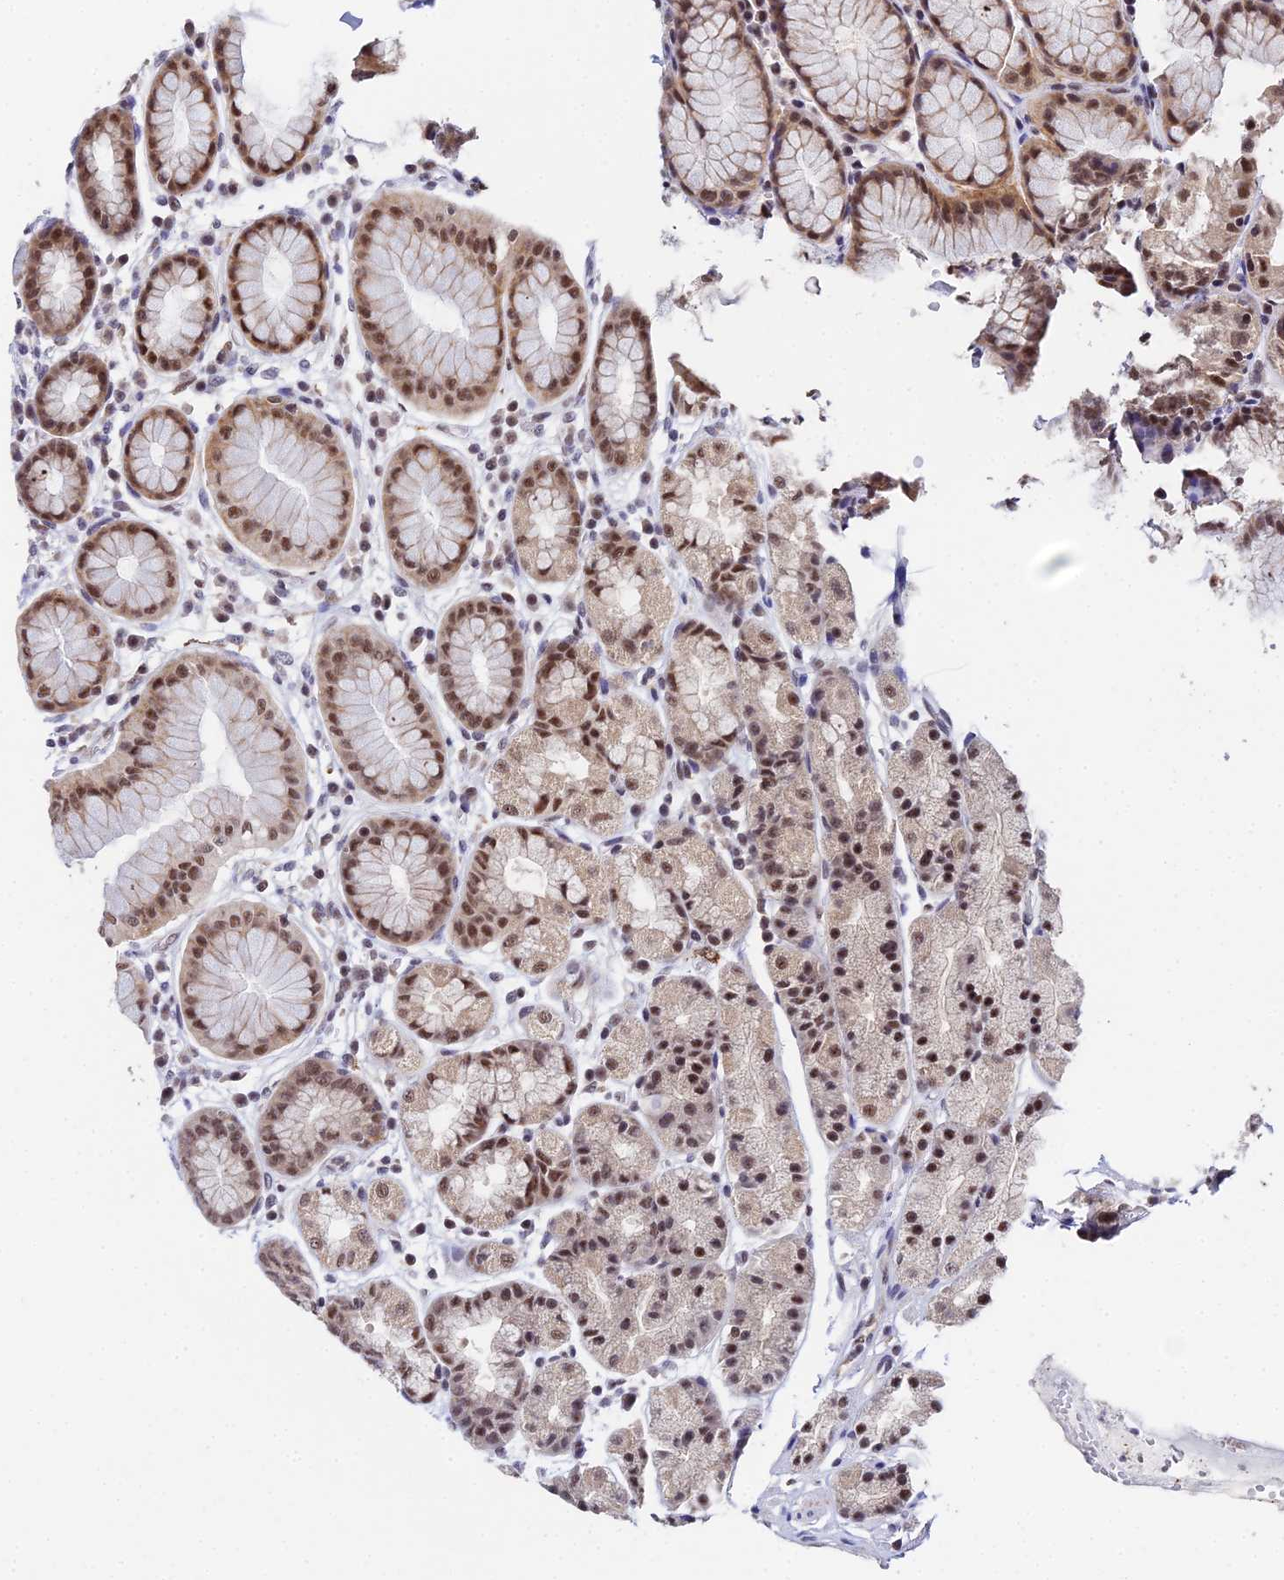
{"staining": {"intensity": "moderate", "quantity": ">75%", "location": "nuclear"}, "tissue": "stomach", "cell_type": "Glandular cells", "image_type": "normal", "snomed": [{"axis": "morphology", "description": "Normal tissue, NOS"}, {"axis": "topography", "description": "Stomach, upper"}], "caption": "This is an image of immunohistochemistry (IHC) staining of benign stomach, which shows moderate expression in the nuclear of glandular cells.", "gene": "MAGOHB", "patient": {"sex": "male", "age": 47}}